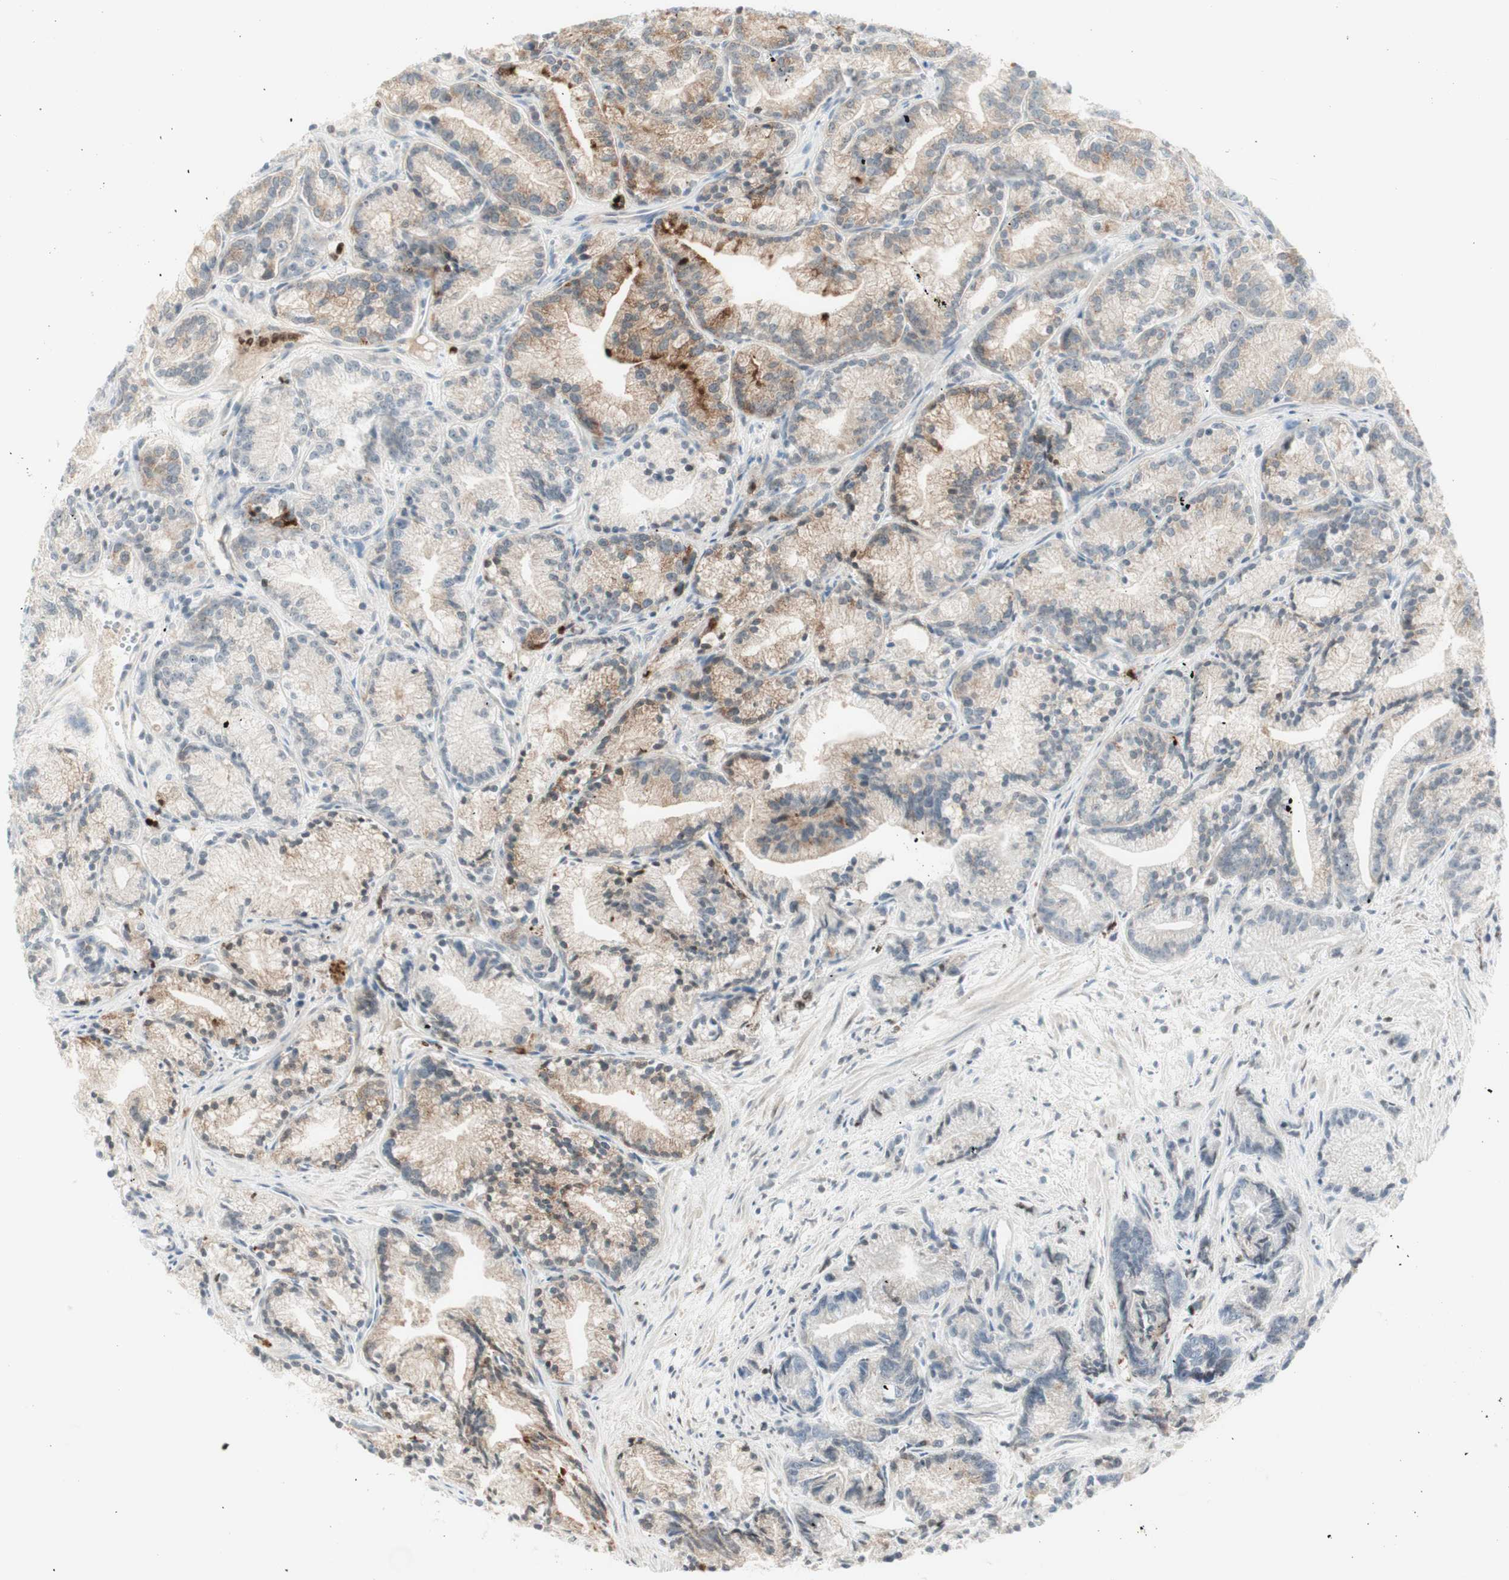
{"staining": {"intensity": "moderate", "quantity": "25%-75%", "location": "cytoplasmic/membranous"}, "tissue": "prostate cancer", "cell_type": "Tumor cells", "image_type": "cancer", "snomed": [{"axis": "morphology", "description": "Adenocarcinoma, Low grade"}, {"axis": "topography", "description": "Prostate"}], "caption": "A micrograph of human low-grade adenocarcinoma (prostate) stained for a protein reveals moderate cytoplasmic/membranous brown staining in tumor cells.", "gene": "MDK", "patient": {"sex": "male", "age": 89}}